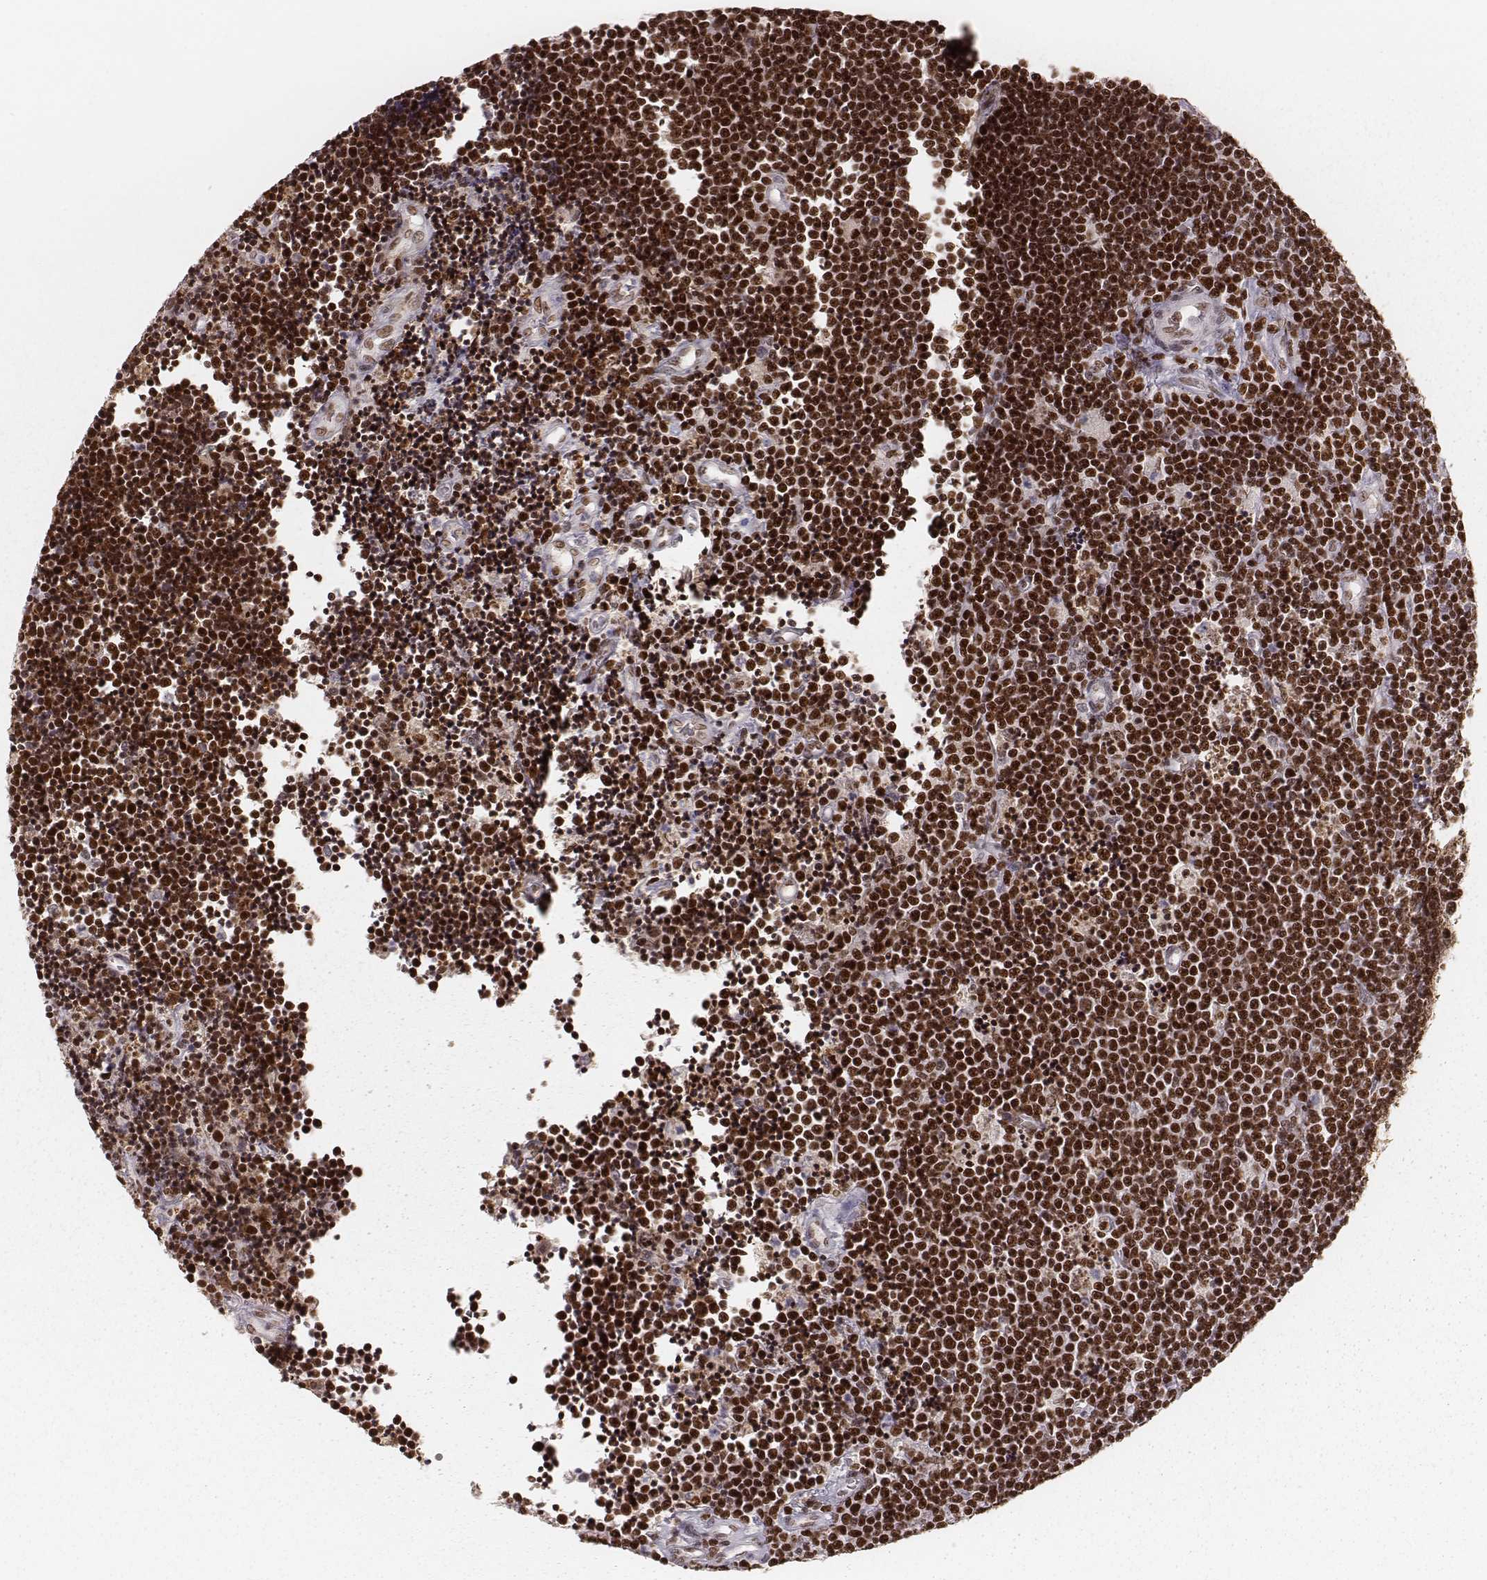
{"staining": {"intensity": "moderate", "quantity": ">75%", "location": "nuclear"}, "tissue": "lymphoma", "cell_type": "Tumor cells", "image_type": "cancer", "snomed": [{"axis": "morphology", "description": "Malignant lymphoma, non-Hodgkin's type, Low grade"}, {"axis": "topography", "description": "Brain"}], "caption": "Immunohistochemistry (IHC) of low-grade malignant lymphoma, non-Hodgkin's type exhibits medium levels of moderate nuclear expression in approximately >75% of tumor cells. The protein is stained brown, and the nuclei are stained in blue (DAB (3,3'-diaminobenzidine) IHC with brightfield microscopy, high magnification).", "gene": "PARP1", "patient": {"sex": "female", "age": 66}}